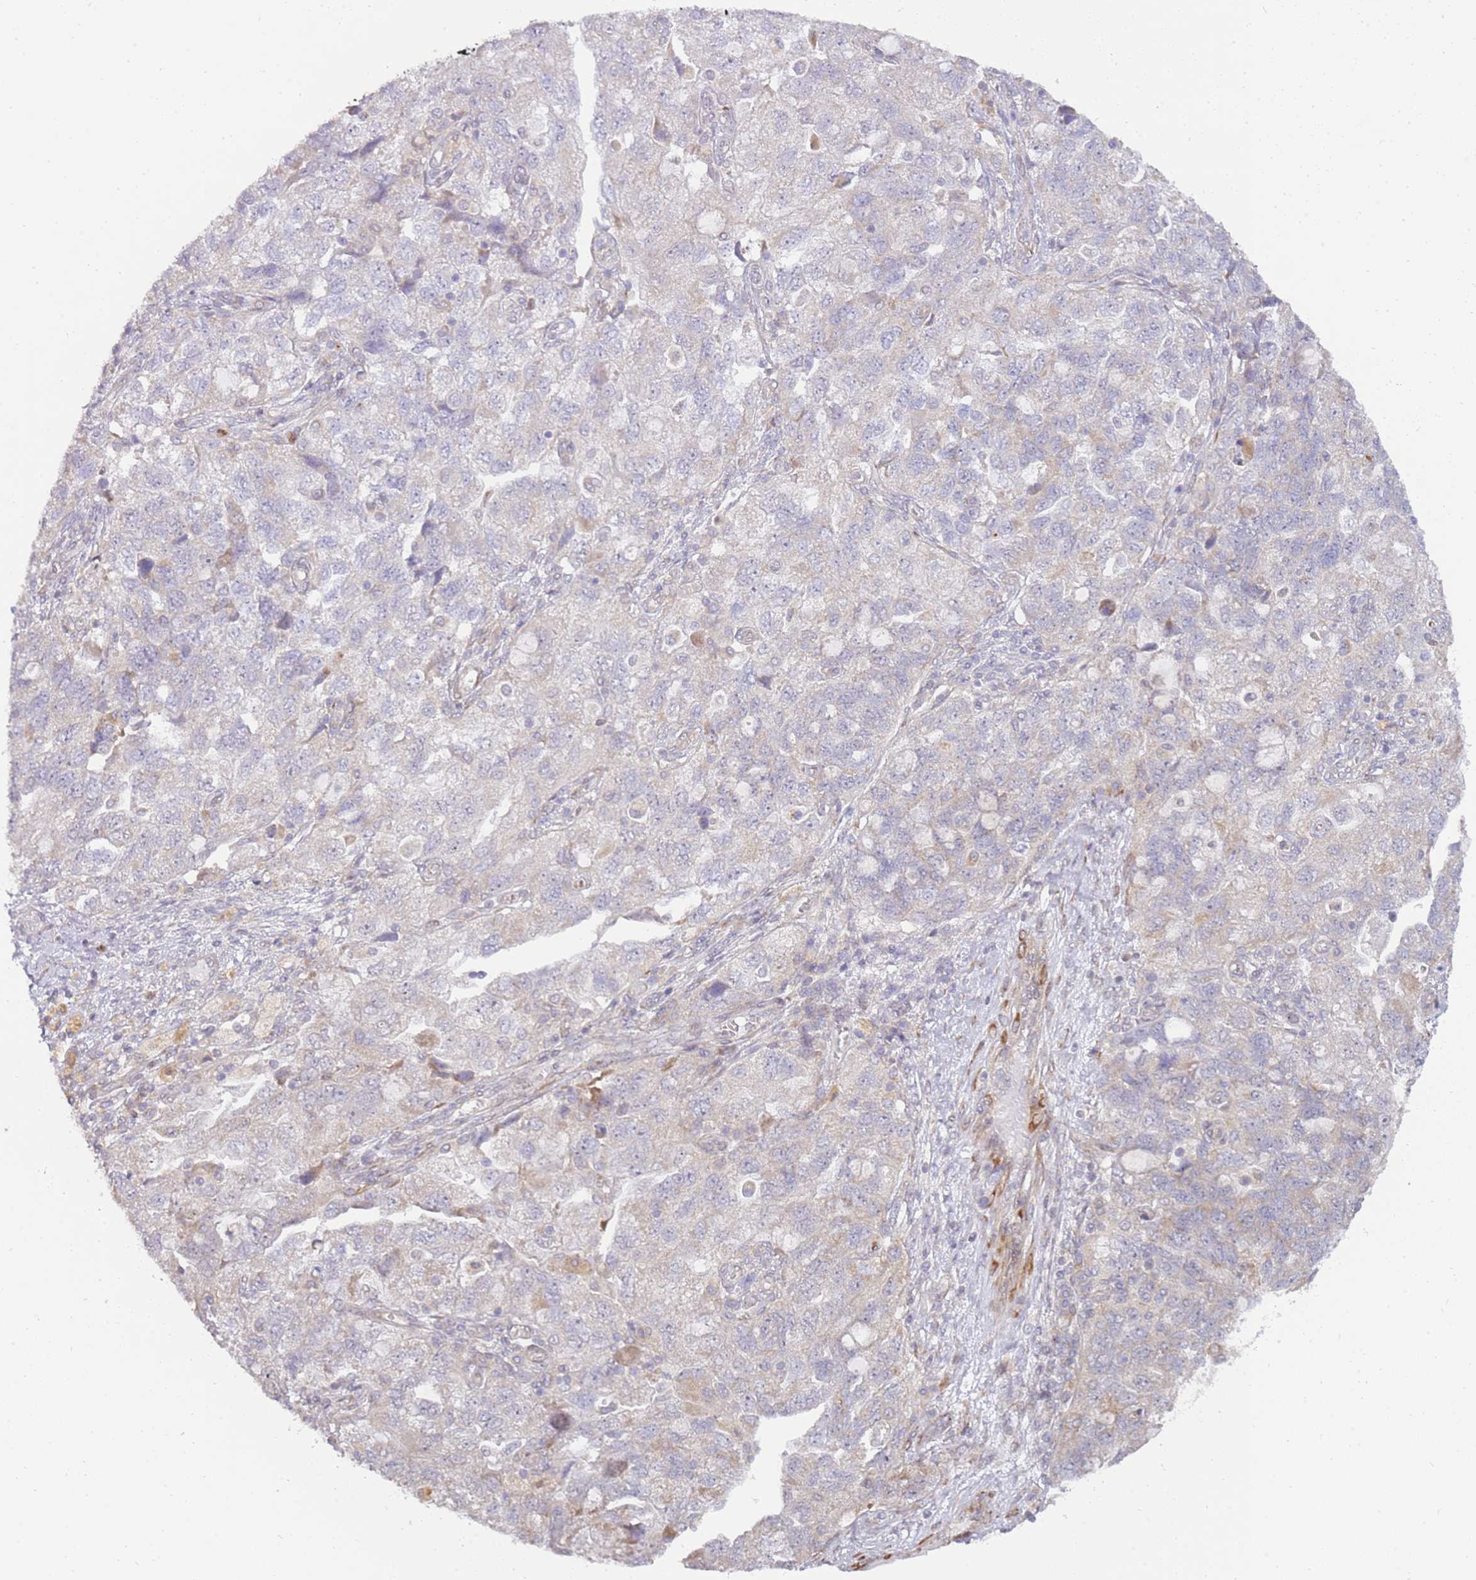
{"staining": {"intensity": "weak", "quantity": "<25%", "location": "cytoplasmic/membranous"}, "tissue": "ovarian cancer", "cell_type": "Tumor cells", "image_type": "cancer", "snomed": [{"axis": "morphology", "description": "Carcinoma, NOS"}, {"axis": "morphology", "description": "Cystadenocarcinoma, serous, NOS"}, {"axis": "topography", "description": "Ovary"}], "caption": "Tumor cells show no significant expression in serous cystadenocarcinoma (ovarian).", "gene": "GRAP", "patient": {"sex": "female", "age": 69}}